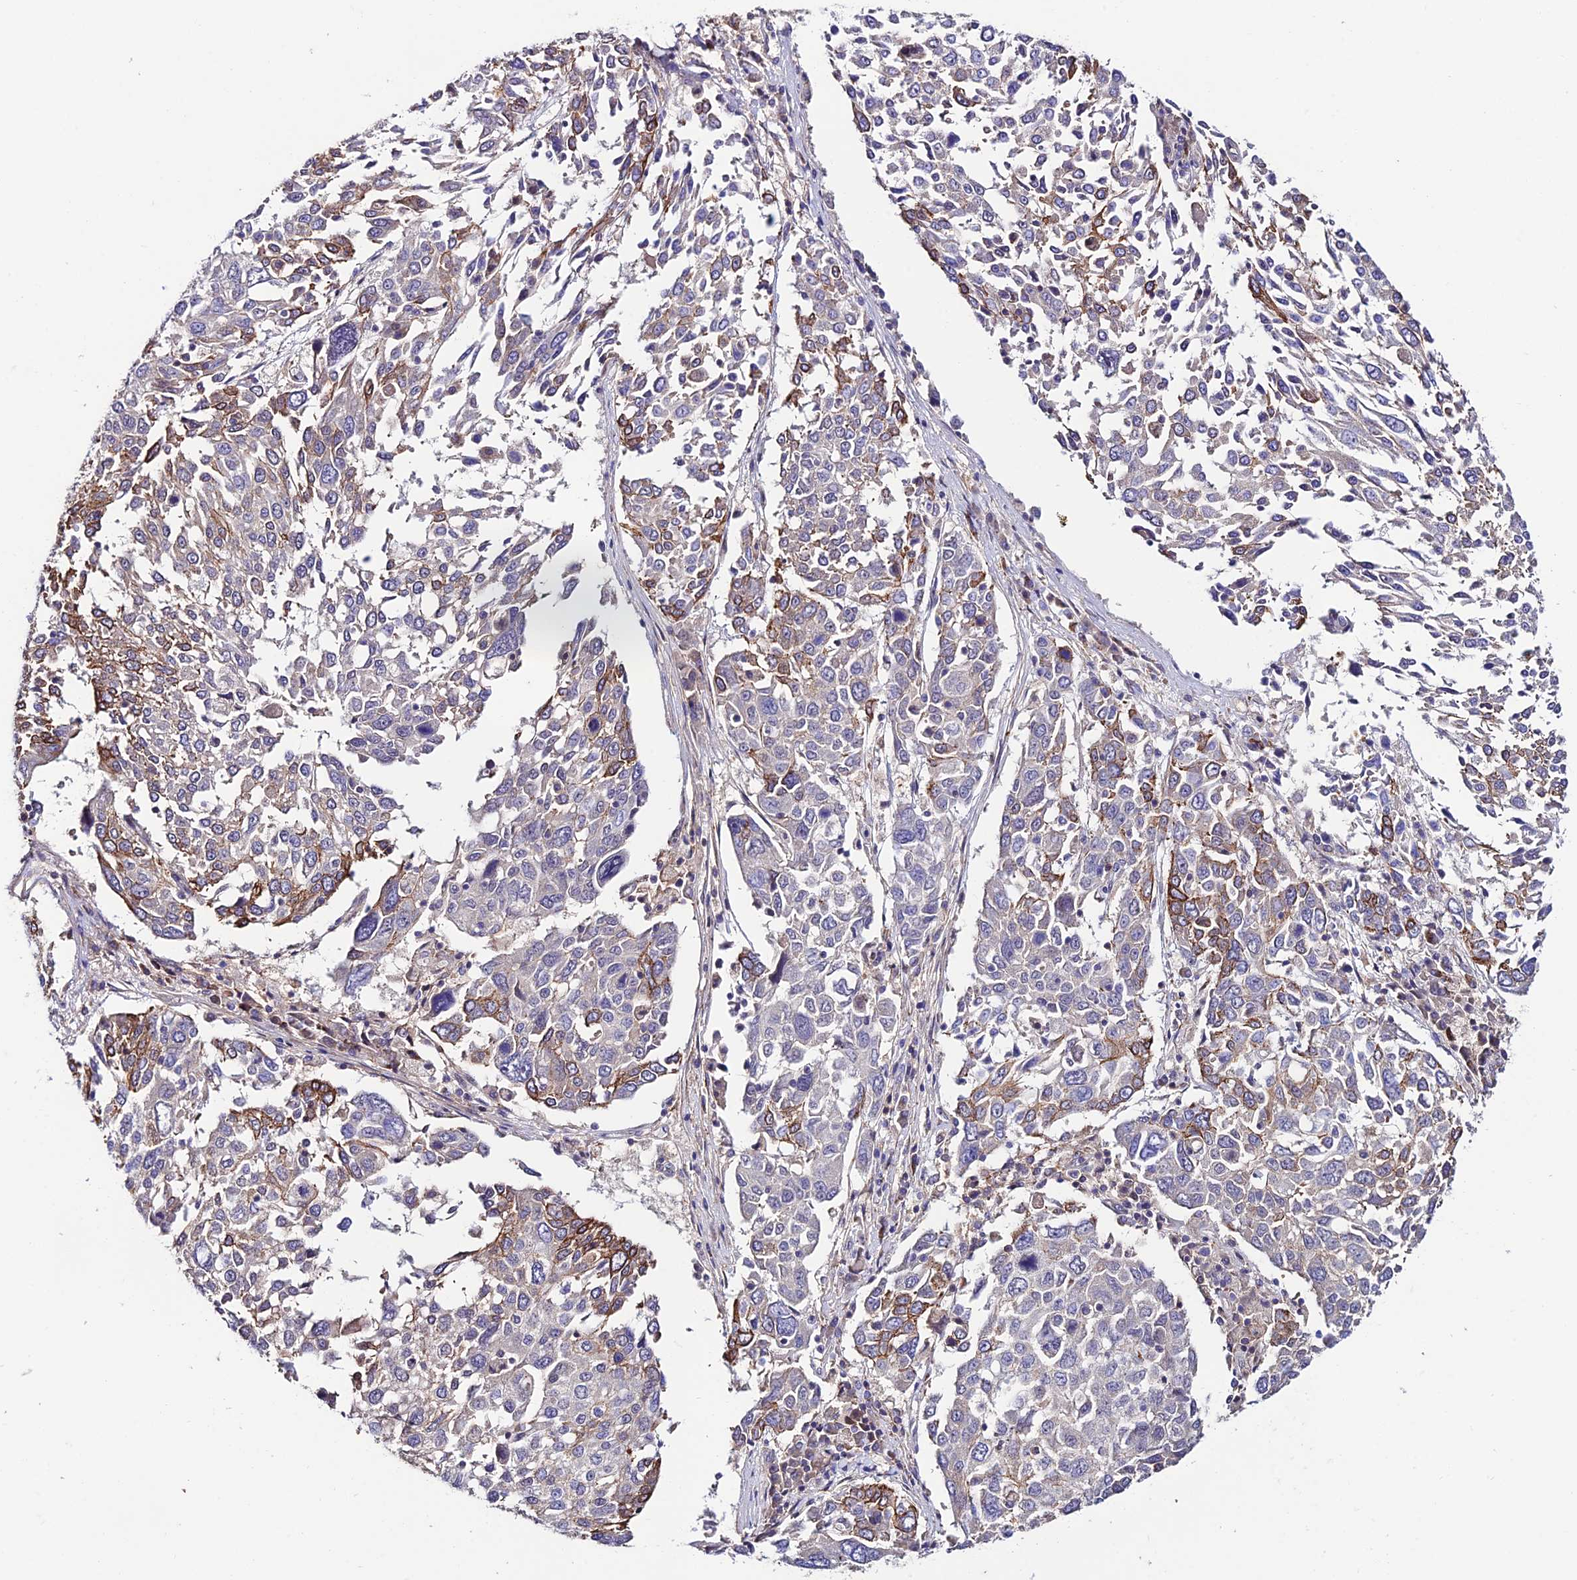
{"staining": {"intensity": "moderate", "quantity": "25%-75%", "location": "cytoplasmic/membranous"}, "tissue": "lung cancer", "cell_type": "Tumor cells", "image_type": "cancer", "snomed": [{"axis": "morphology", "description": "Squamous cell carcinoma, NOS"}, {"axis": "topography", "description": "Lung"}], "caption": "Lung cancer (squamous cell carcinoma) stained with a brown dye exhibits moderate cytoplasmic/membranous positive expression in about 25%-75% of tumor cells.", "gene": "BRME1", "patient": {"sex": "male", "age": 65}}